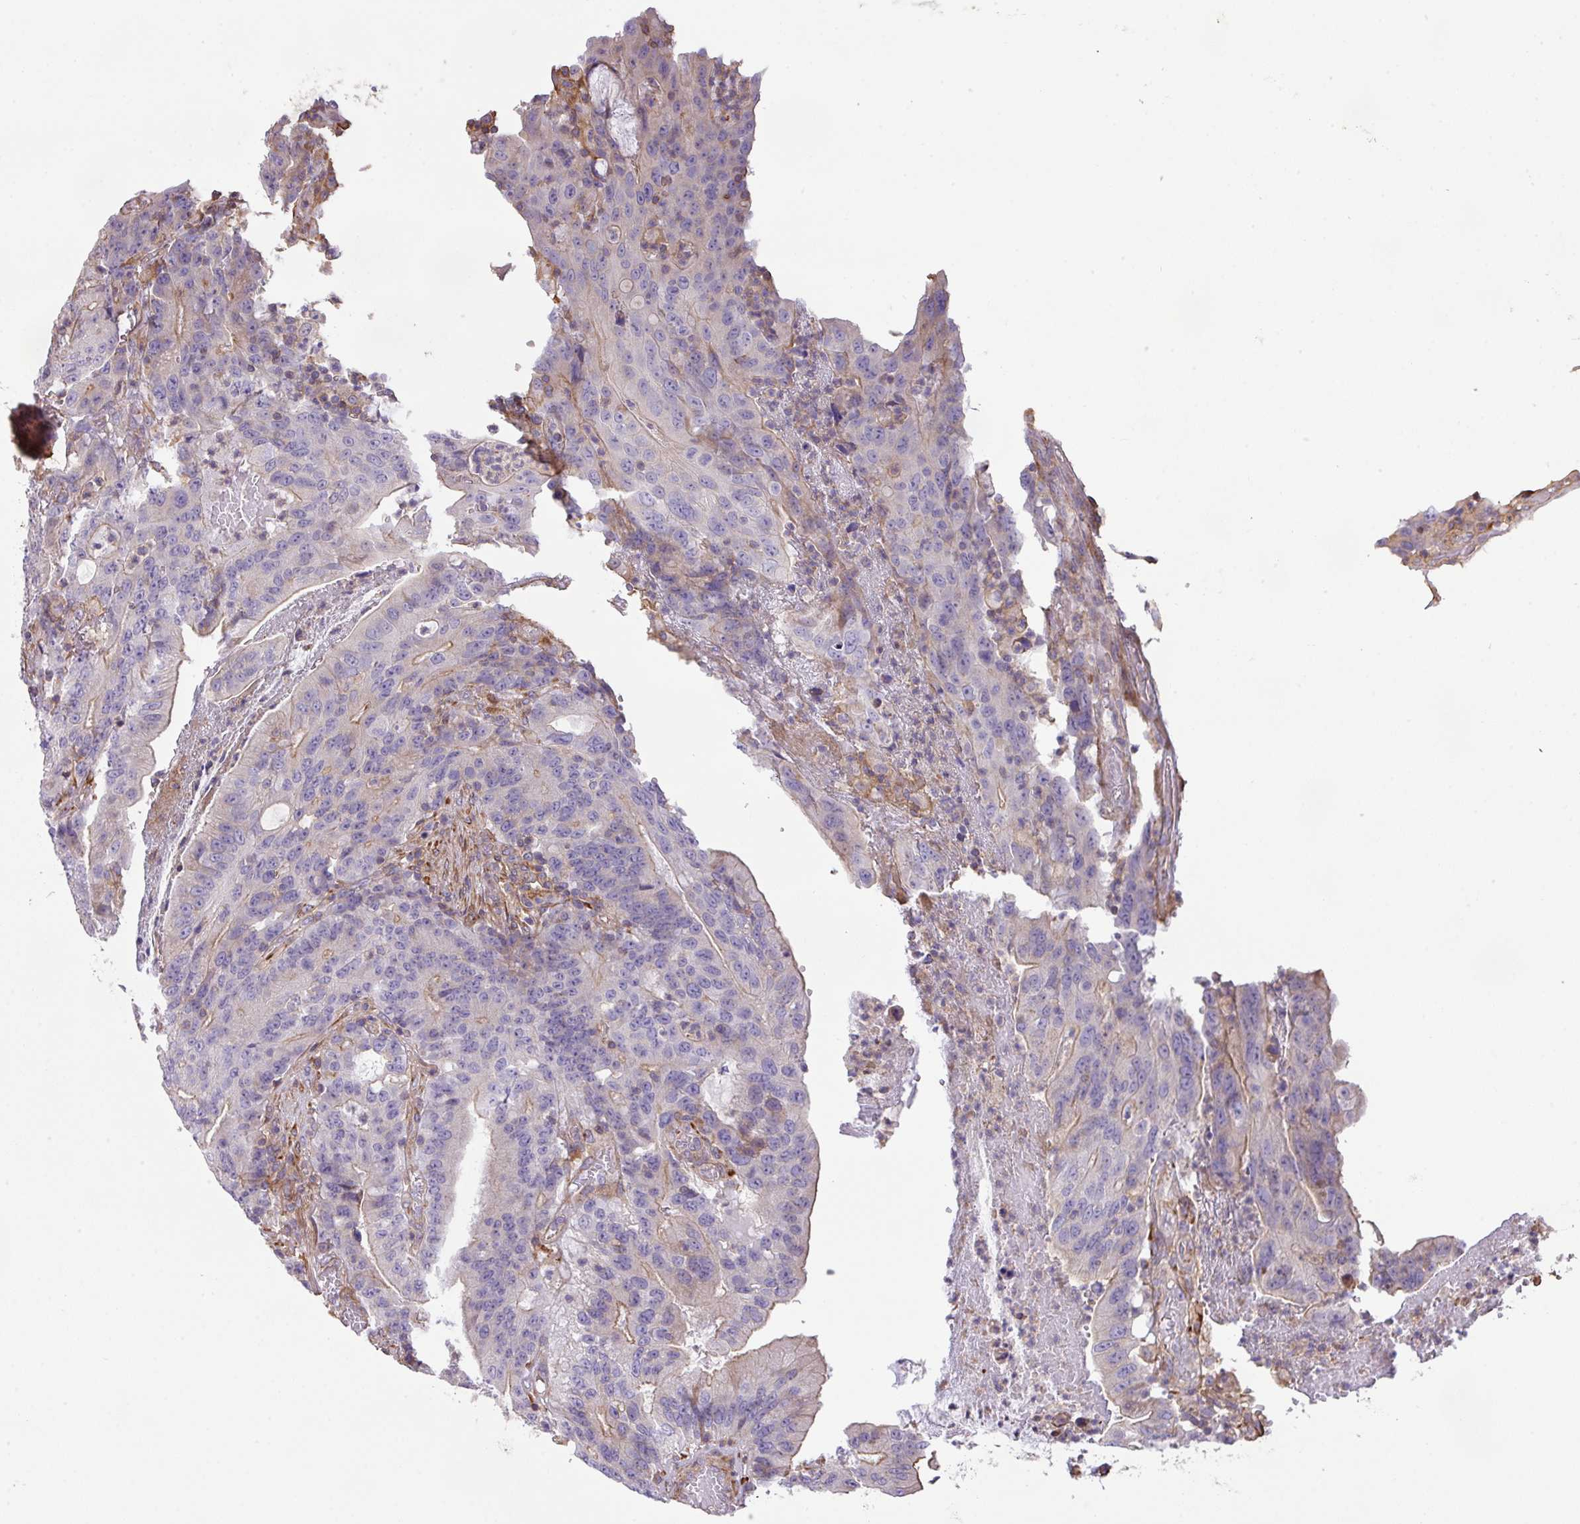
{"staining": {"intensity": "negative", "quantity": "none", "location": "none"}, "tissue": "colorectal cancer", "cell_type": "Tumor cells", "image_type": "cancer", "snomed": [{"axis": "morphology", "description": "Adenocarcinoma, NOS"}, {"axis": "topography", "description": "Colon"}], "caption": "A high-resolution histopathology image shows immunohistochemistry staining of colorectal adenocarcinoma, which displays no significant staining in tumor cells.", "gene": "LRRC41", "patient": {"sex": "male", "age": 83}}